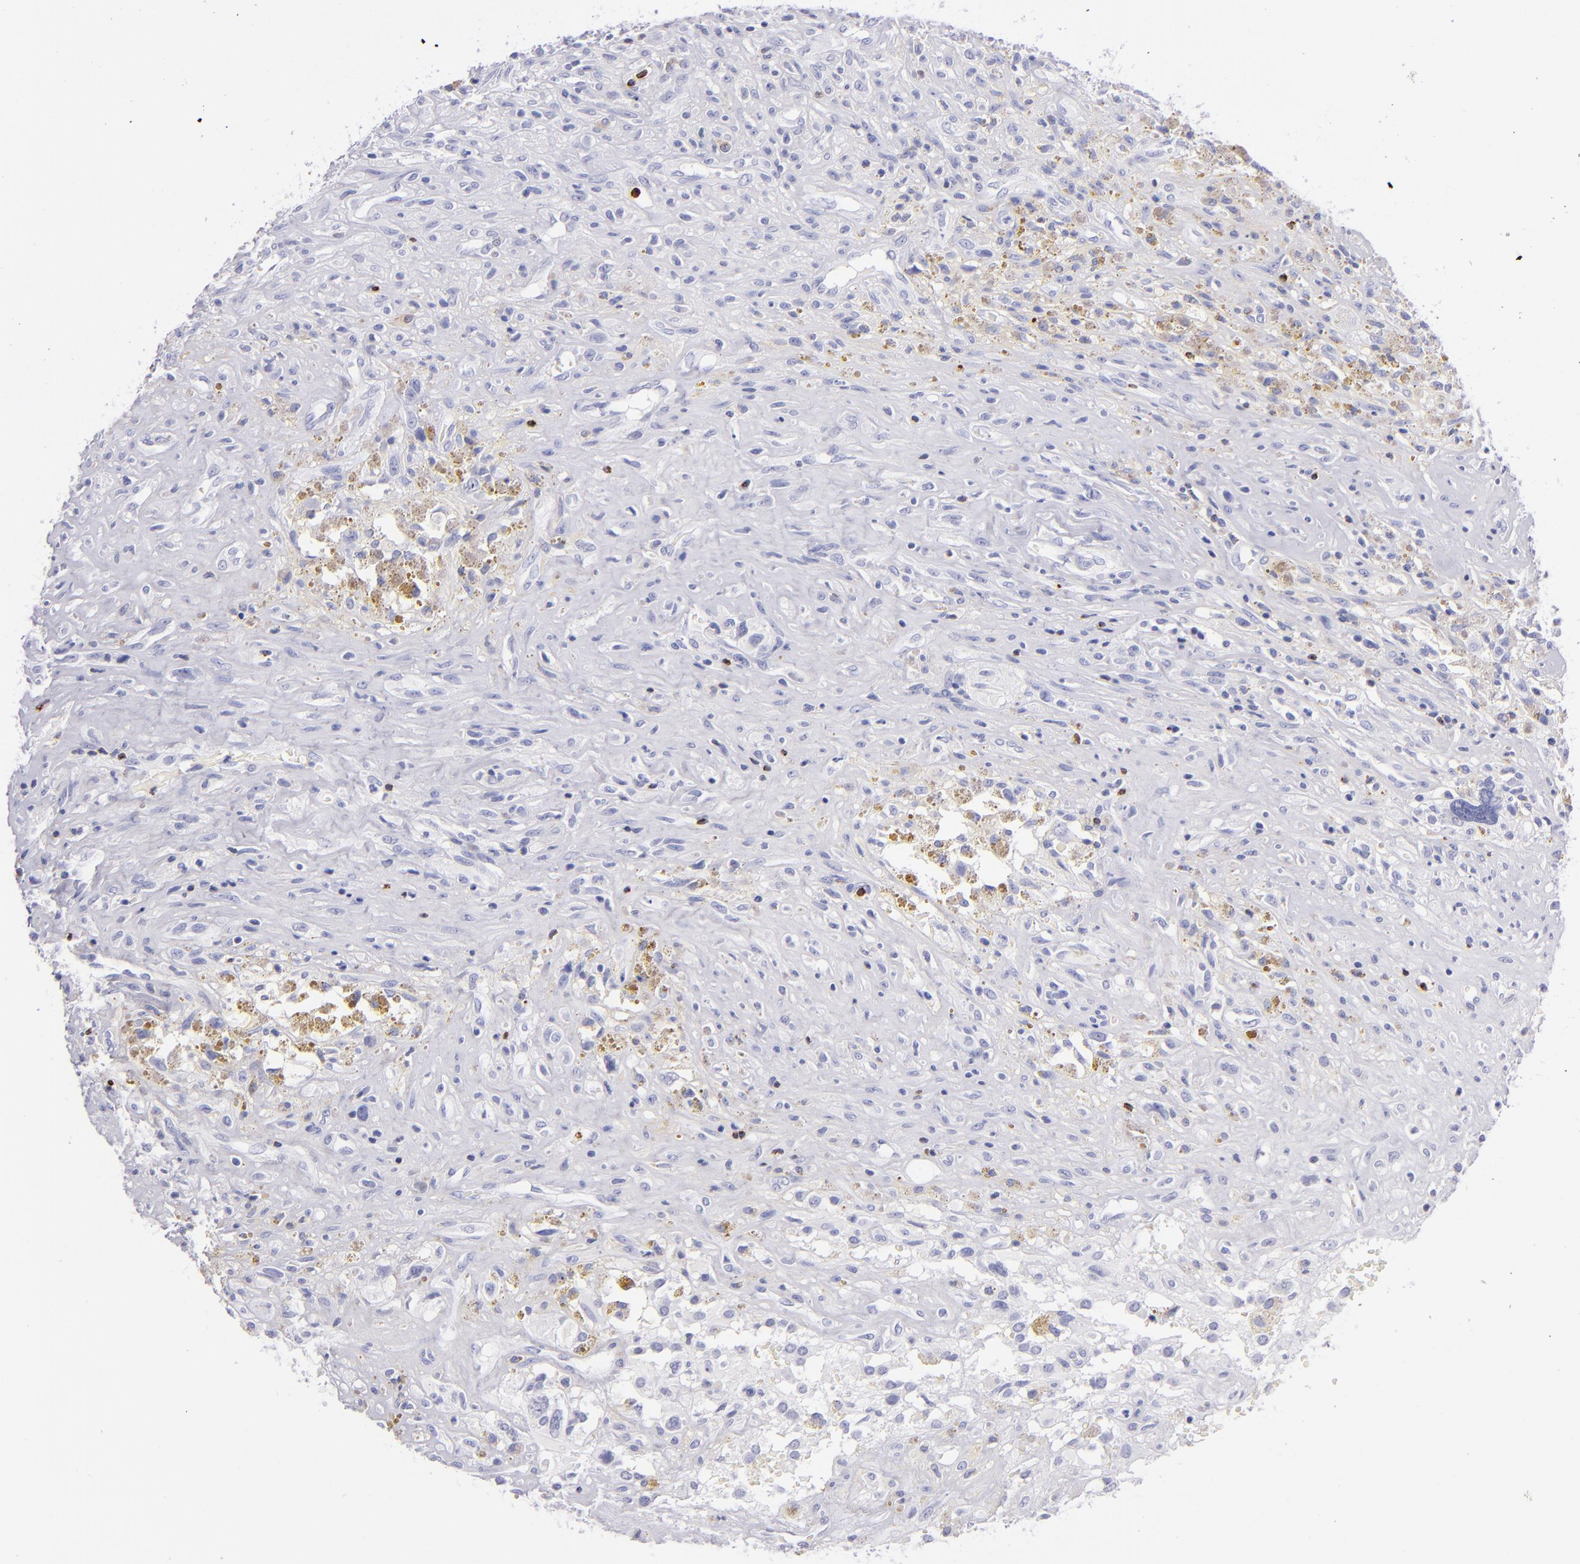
{"staining": {"intensity": "negative", "quantity": "none", "location": "none"}, "tissue": "glioma", "cell_type": "Tumor cells", "image_type": "cancer", "snomed": [{"axis": "morphology", "description": "Glioma, malignant, High grade"}, {"axis": "topography", "description": "Brain"}], "caption": "IHC histopathology image of human glioma stained for a protein (brown), which reveals no expression in tumor cells.", "gene": "PRF1", "patient": {"sex": "male", "age": 66}}